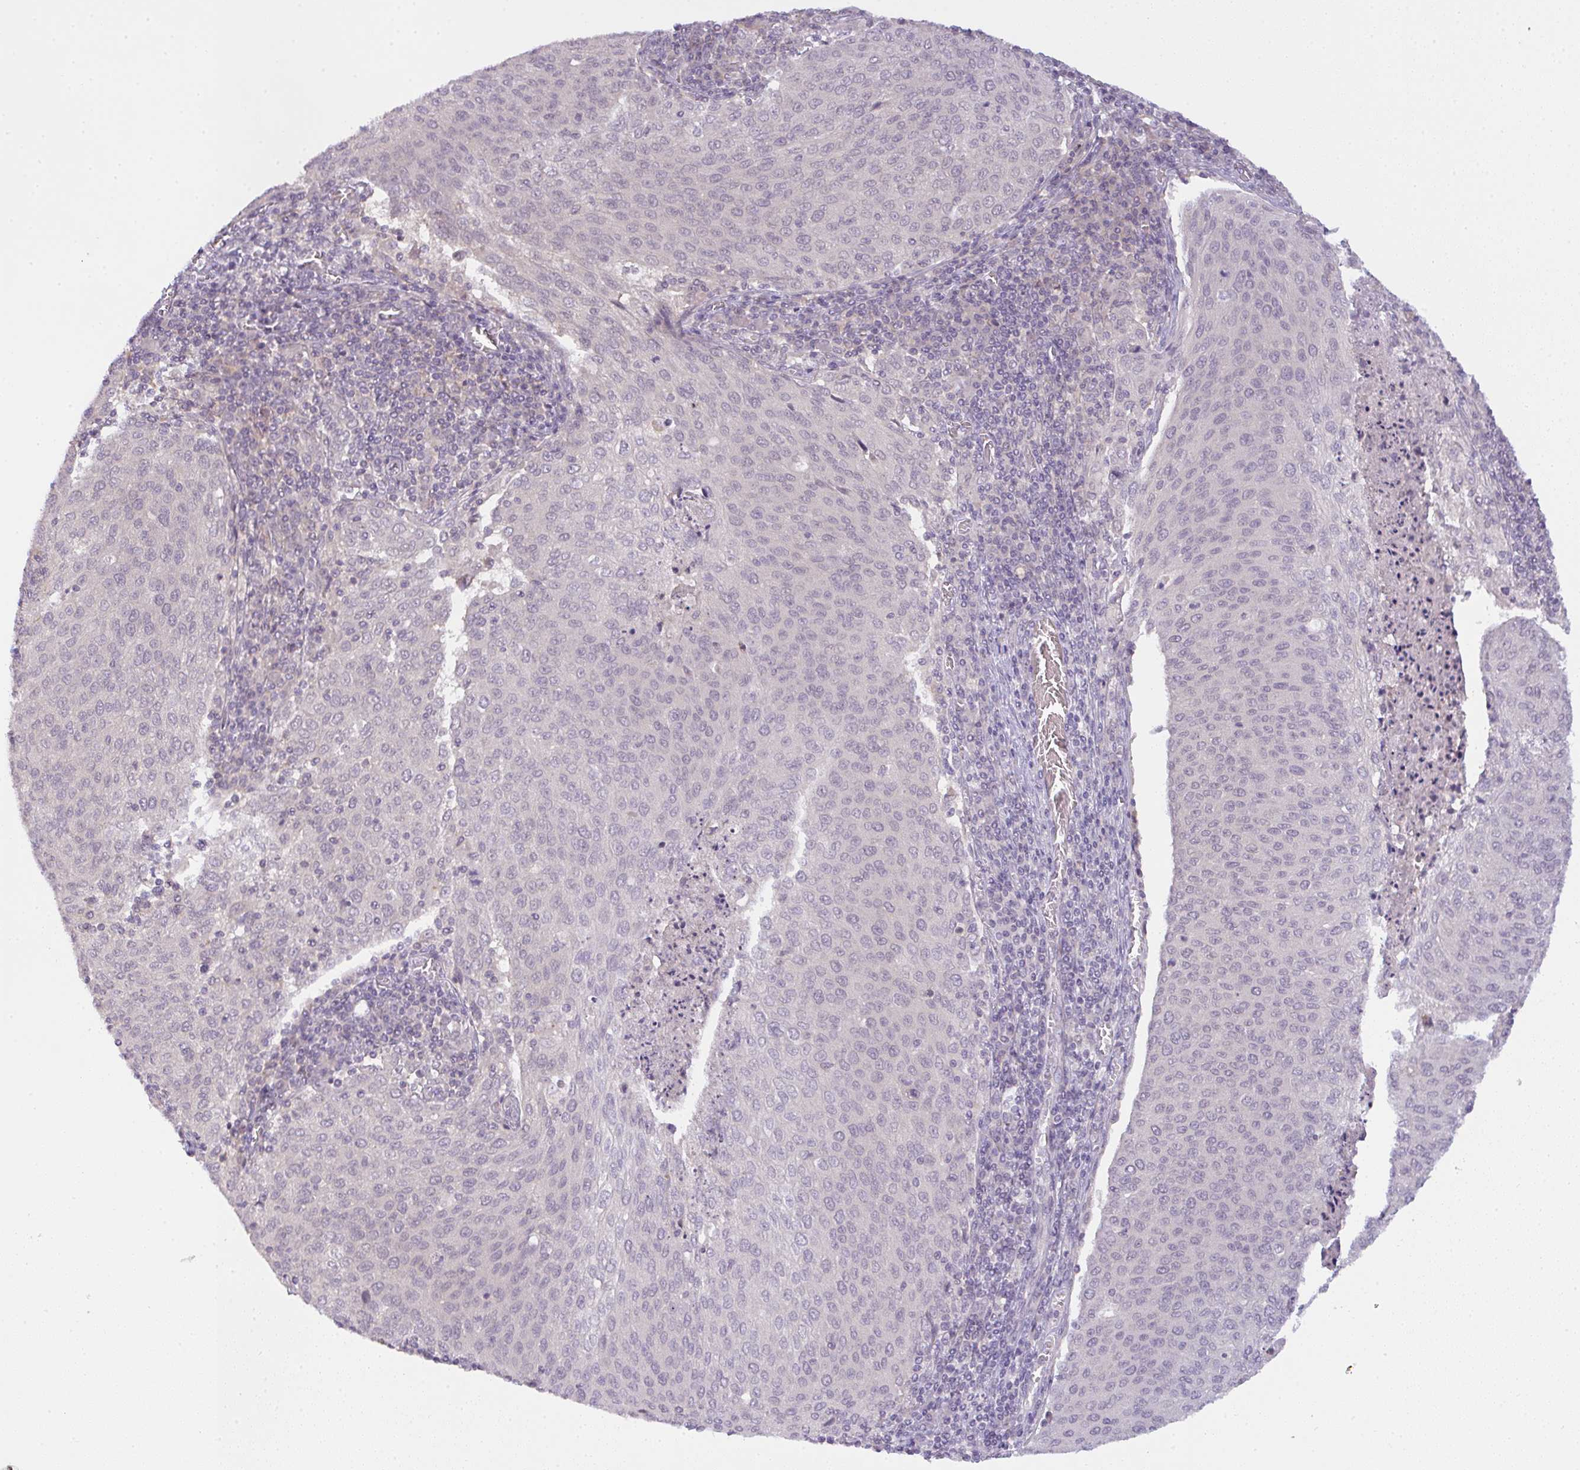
{"staining": {"intensity": "negative", "quantity": "none", "location": "none"}, "tissue": "cervical cancer", "cell_type": "Tumor cells", "image_type": "cancer", "snomed": [{"axis": "morphology", "description": "Squamous cell carcinoma, NOS"}, {"axis": "topography", "description": "Cervix"}], "caption": "The immunohistochemistry (IHC) photomicrograph has no significant expression in tumor cells of cervical cancer tissue.", "gene": "CSE1L", "patient": {"sex": "female", "age": 46}}